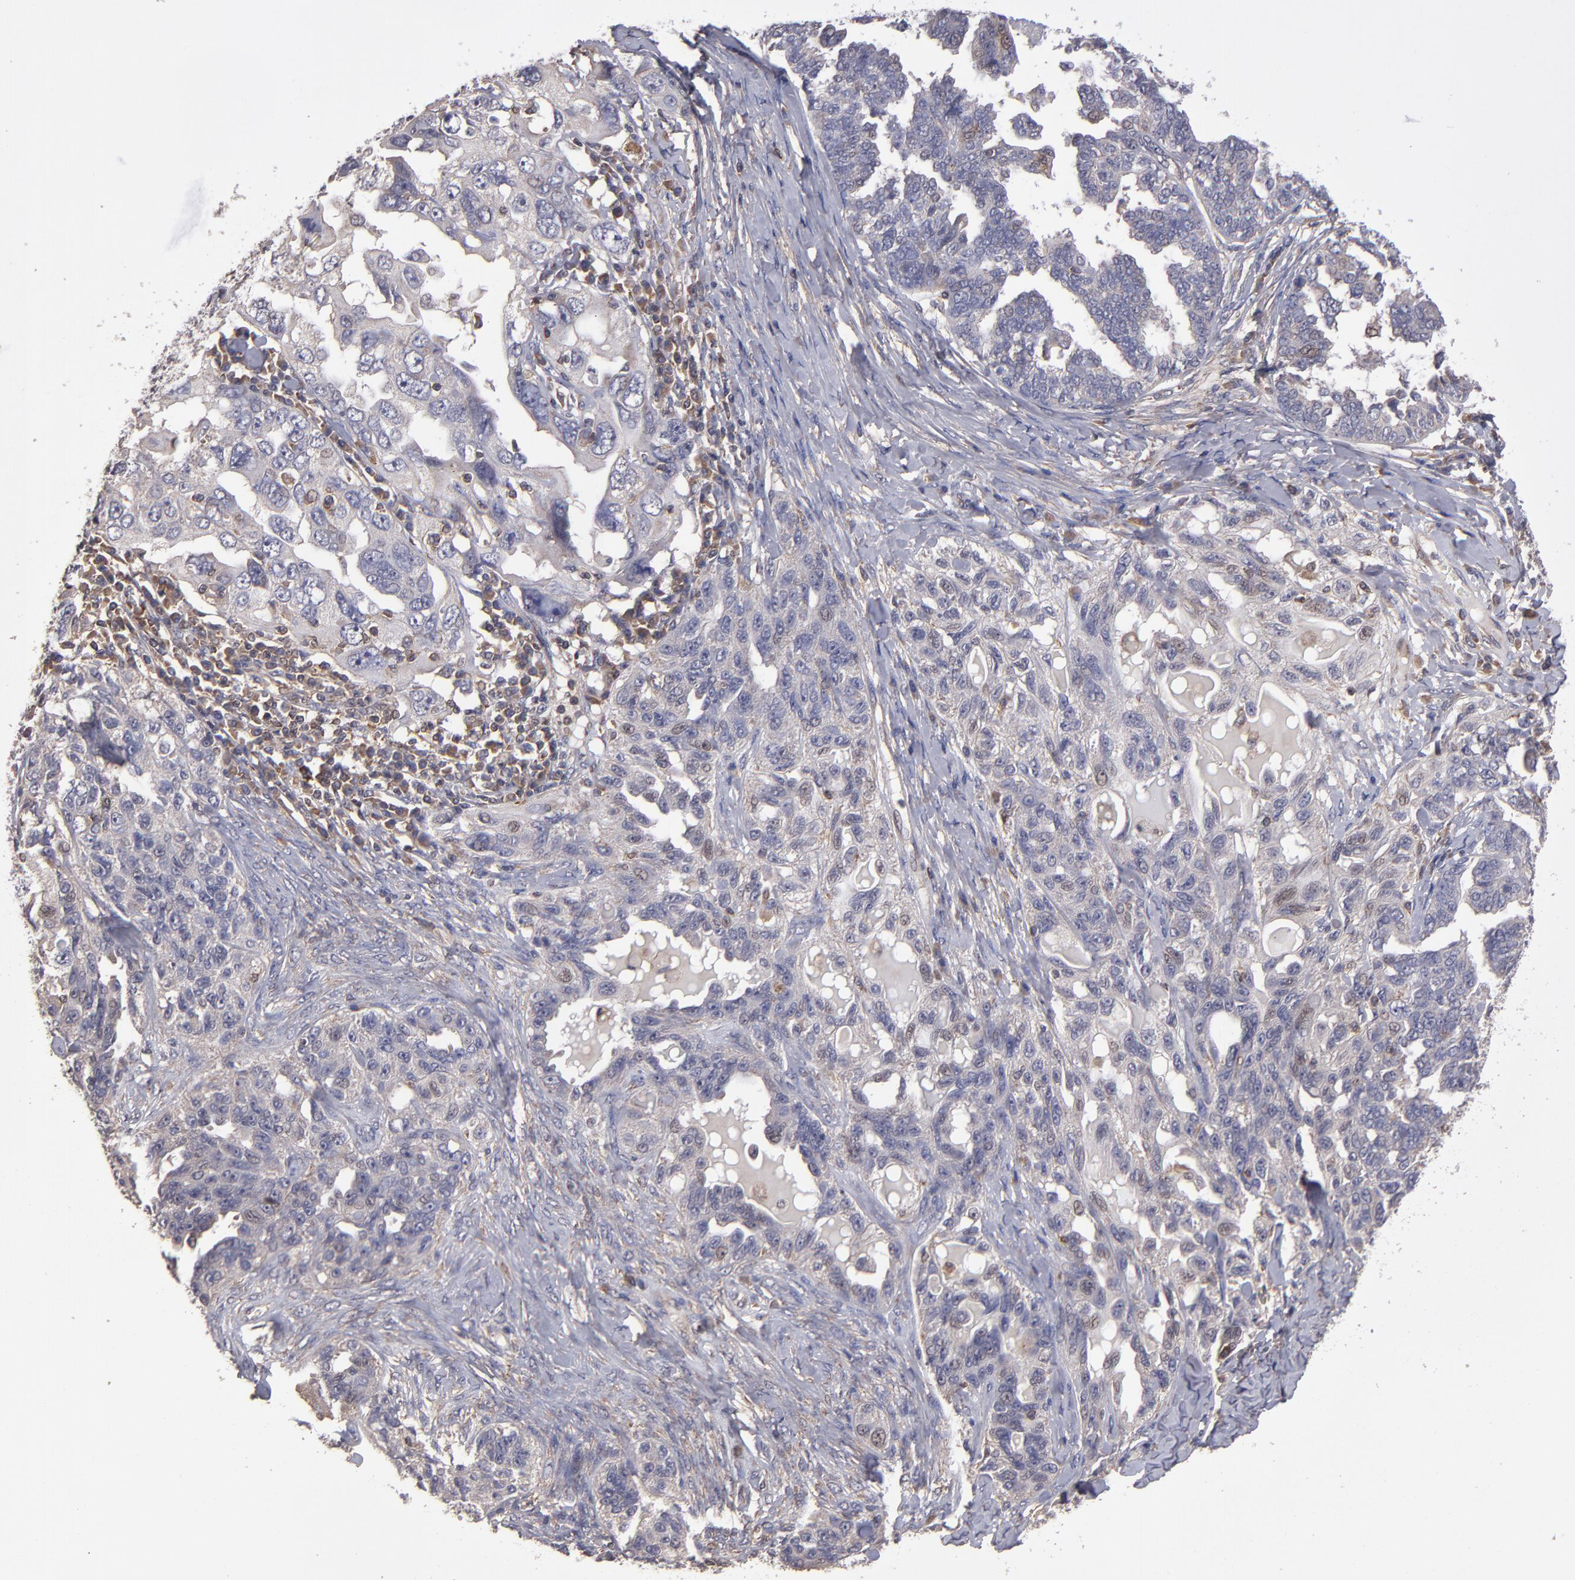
{"staining": {"intensity": "weak", "quantity": "<25%", "location": "cytoplasmic/membranous"}, "tissue": "ovarian cancer", "cell_type": "Tumor cells", "image_type": "cancer", "snomed": [{"axis": "morphology", "description": "Cystadenocarcinoma, serous, NOS"}, {"axis": "topography", "description": "Ovary"}], "caption": "There is no significant expression in tumor cells of serous cystadenocarcinoma (ovarian).", "gene": "NF2", "patient": {"sex": "female", "age": 82}}